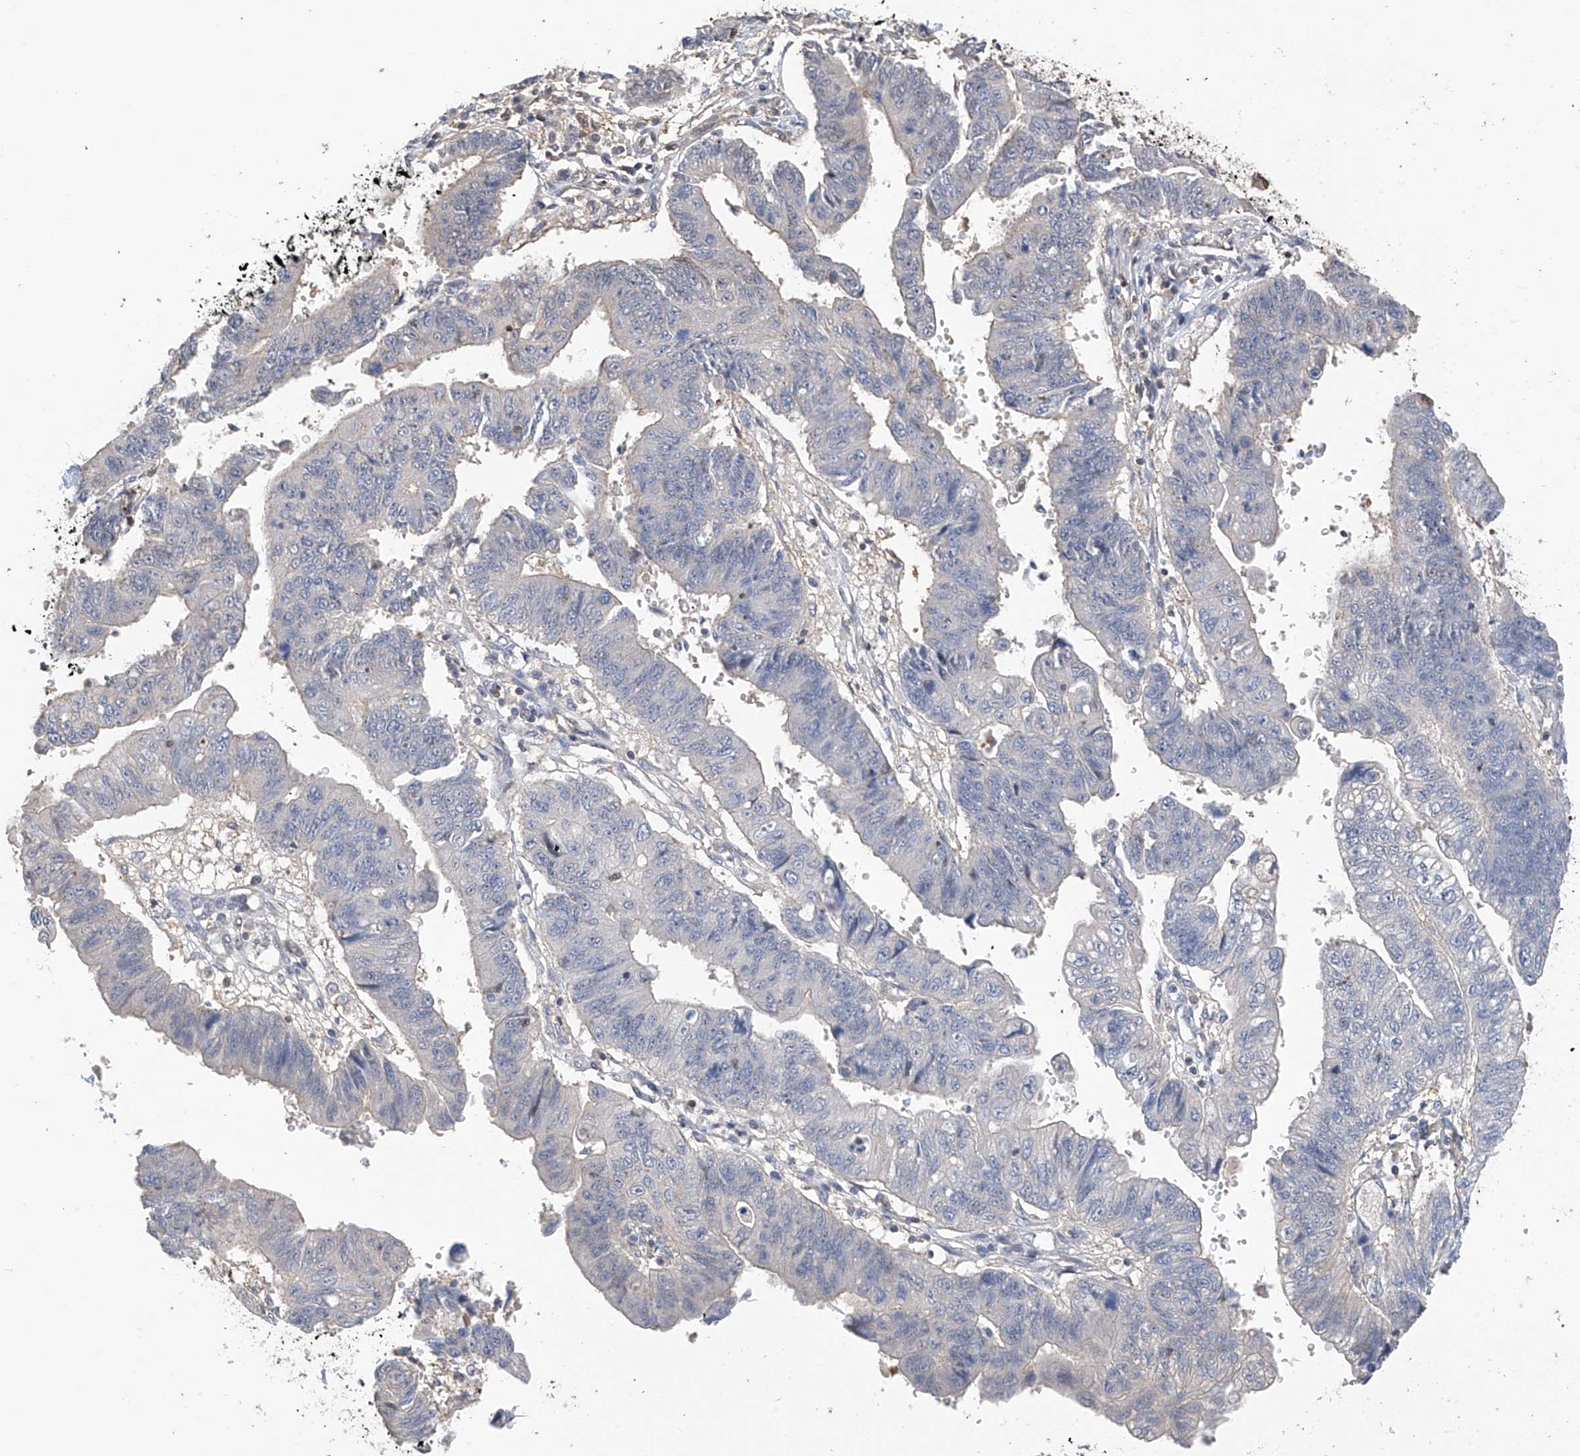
{"staining": {"intensity": "negative", "quantity": "none", "location": "none"}, "tissue": "stomach cancer", "cell_type": "Tumor cells", "image_type": "cancer", "snomed": [{"axis": "morphology", "description": "Adenocarcinoma, NOS"}, {"axis": "topography", "description": "Stomach"}], "caption": "High power microscopy image of an immunohistochemistry (IHC) photomicrograph of stomach adenocarcinoma, revealing no significant staining in tumor cells. (Brightfield microscopy of DAB immunohistochemistry at high magnification).", "gene": "PMM1", "patient": {"sex": "male", "age": 59}}